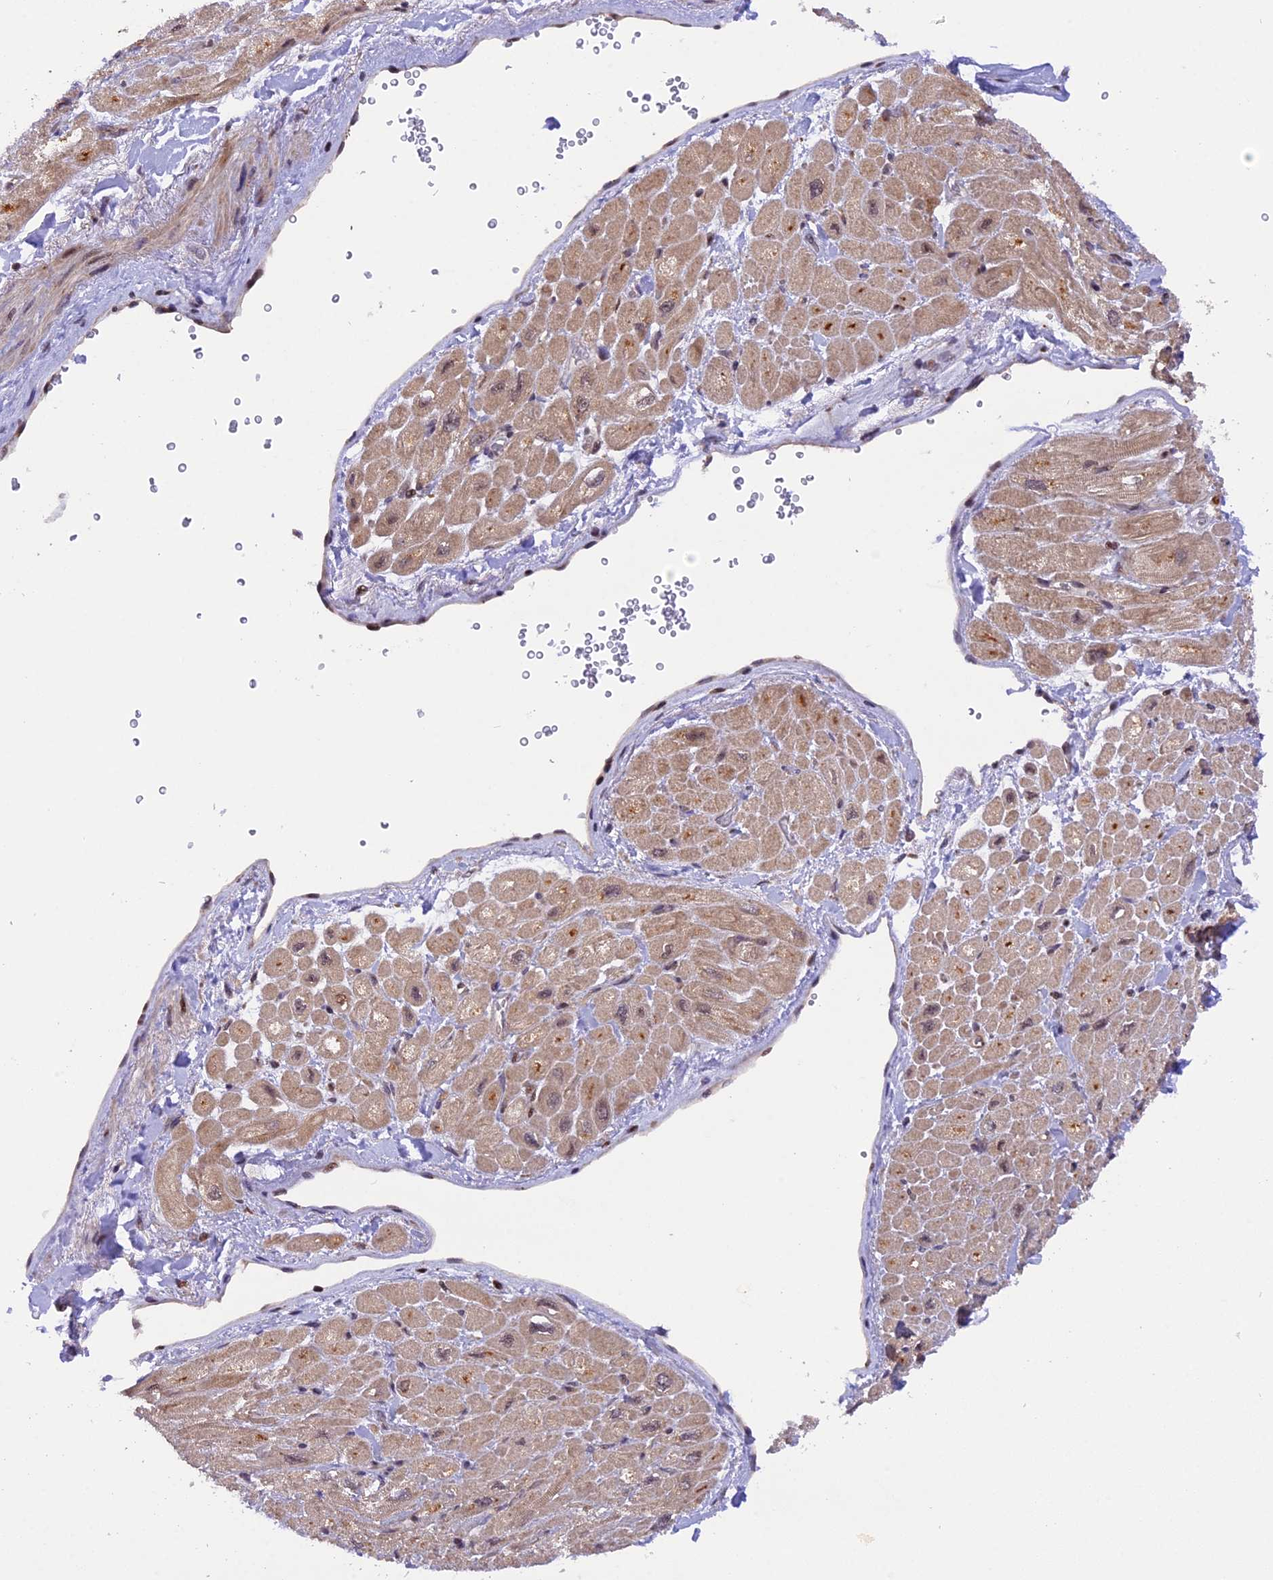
{"staining": {"intensity": "moderate", "quantity": "25%-75%", "location": "cytoplasmic/membranous"}, "tissue": "heart muscle", "cell_type": "Cardiomyocytes", "image_type": "normal", "snomed": [{"axis": "morphology", "description": "Normal tissue, NOS"}, {"axis": "topography", "description": "Heart"}], "caption": "This histopathology image exhibits immunohistochemistry (IHC) staining of benign heart muscle, with medium moderate cytoplasmic/membranous staining in about 25%-75% of cardiomyocytes.", "gene": "SAMD4A", "patient": {"sex": "male", "age": 65}}